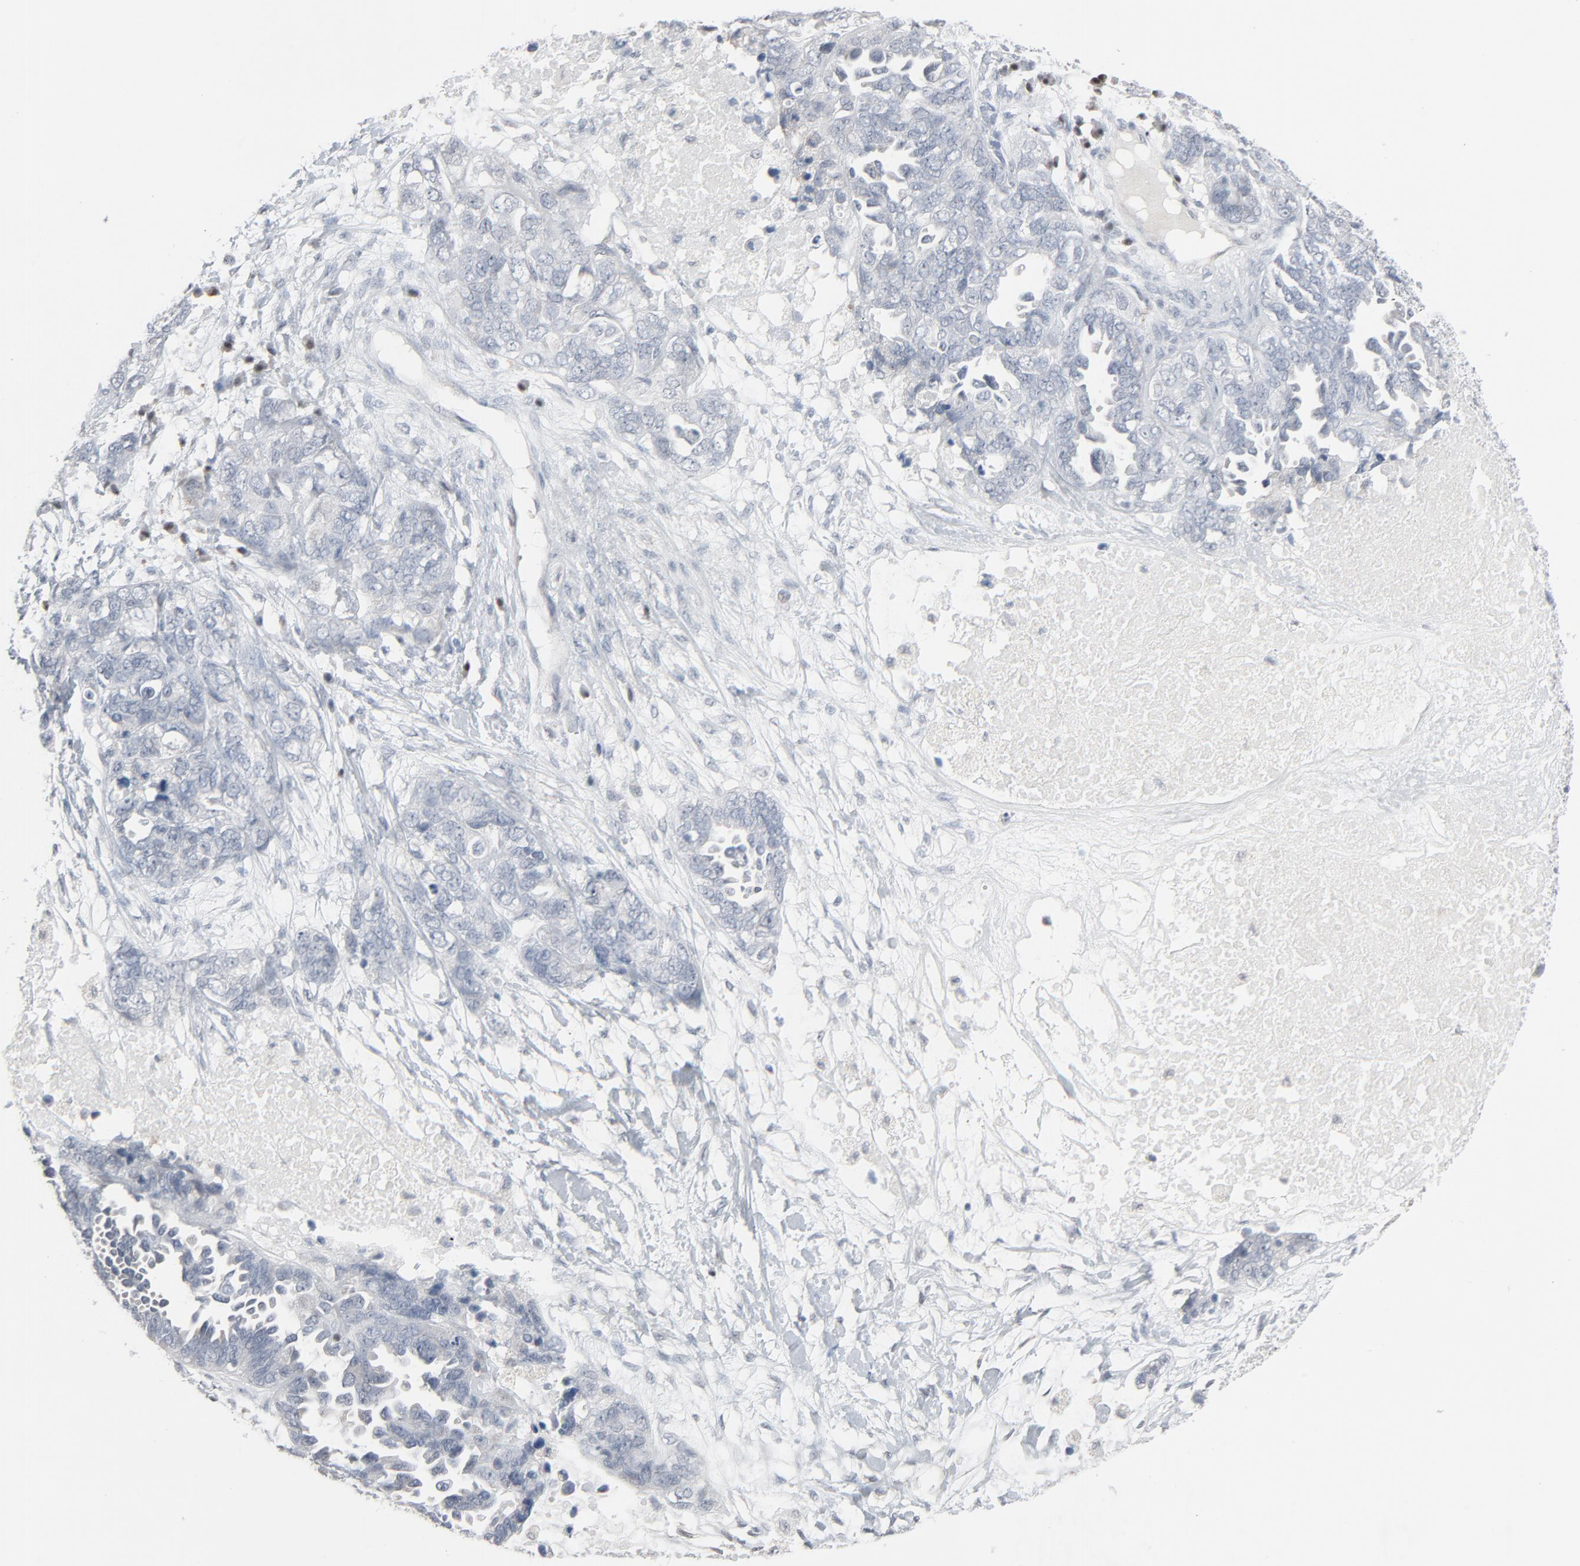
{"staining": {"intensity": "negative", "quantity": "none", "location": "none"}, "tissue": "ovarian cancer", "cell_type": "Tumor cells", "image_type": "cancer", "snomed": [{"axis": "morphology", "description": "Cystadenocarcinoma, serous, NOS"}, {"axis": "topography", "description": "Ovary"}], "caption": "DAB (3,3'-diaminobenzidine) immunohistochemical staining of human ovarian cancer (serous cystadenocarcinoma) displays no significant positivity in tumor cells.", "gene": "SAGE1", "patient": {"sex": "female", "age": 82}}